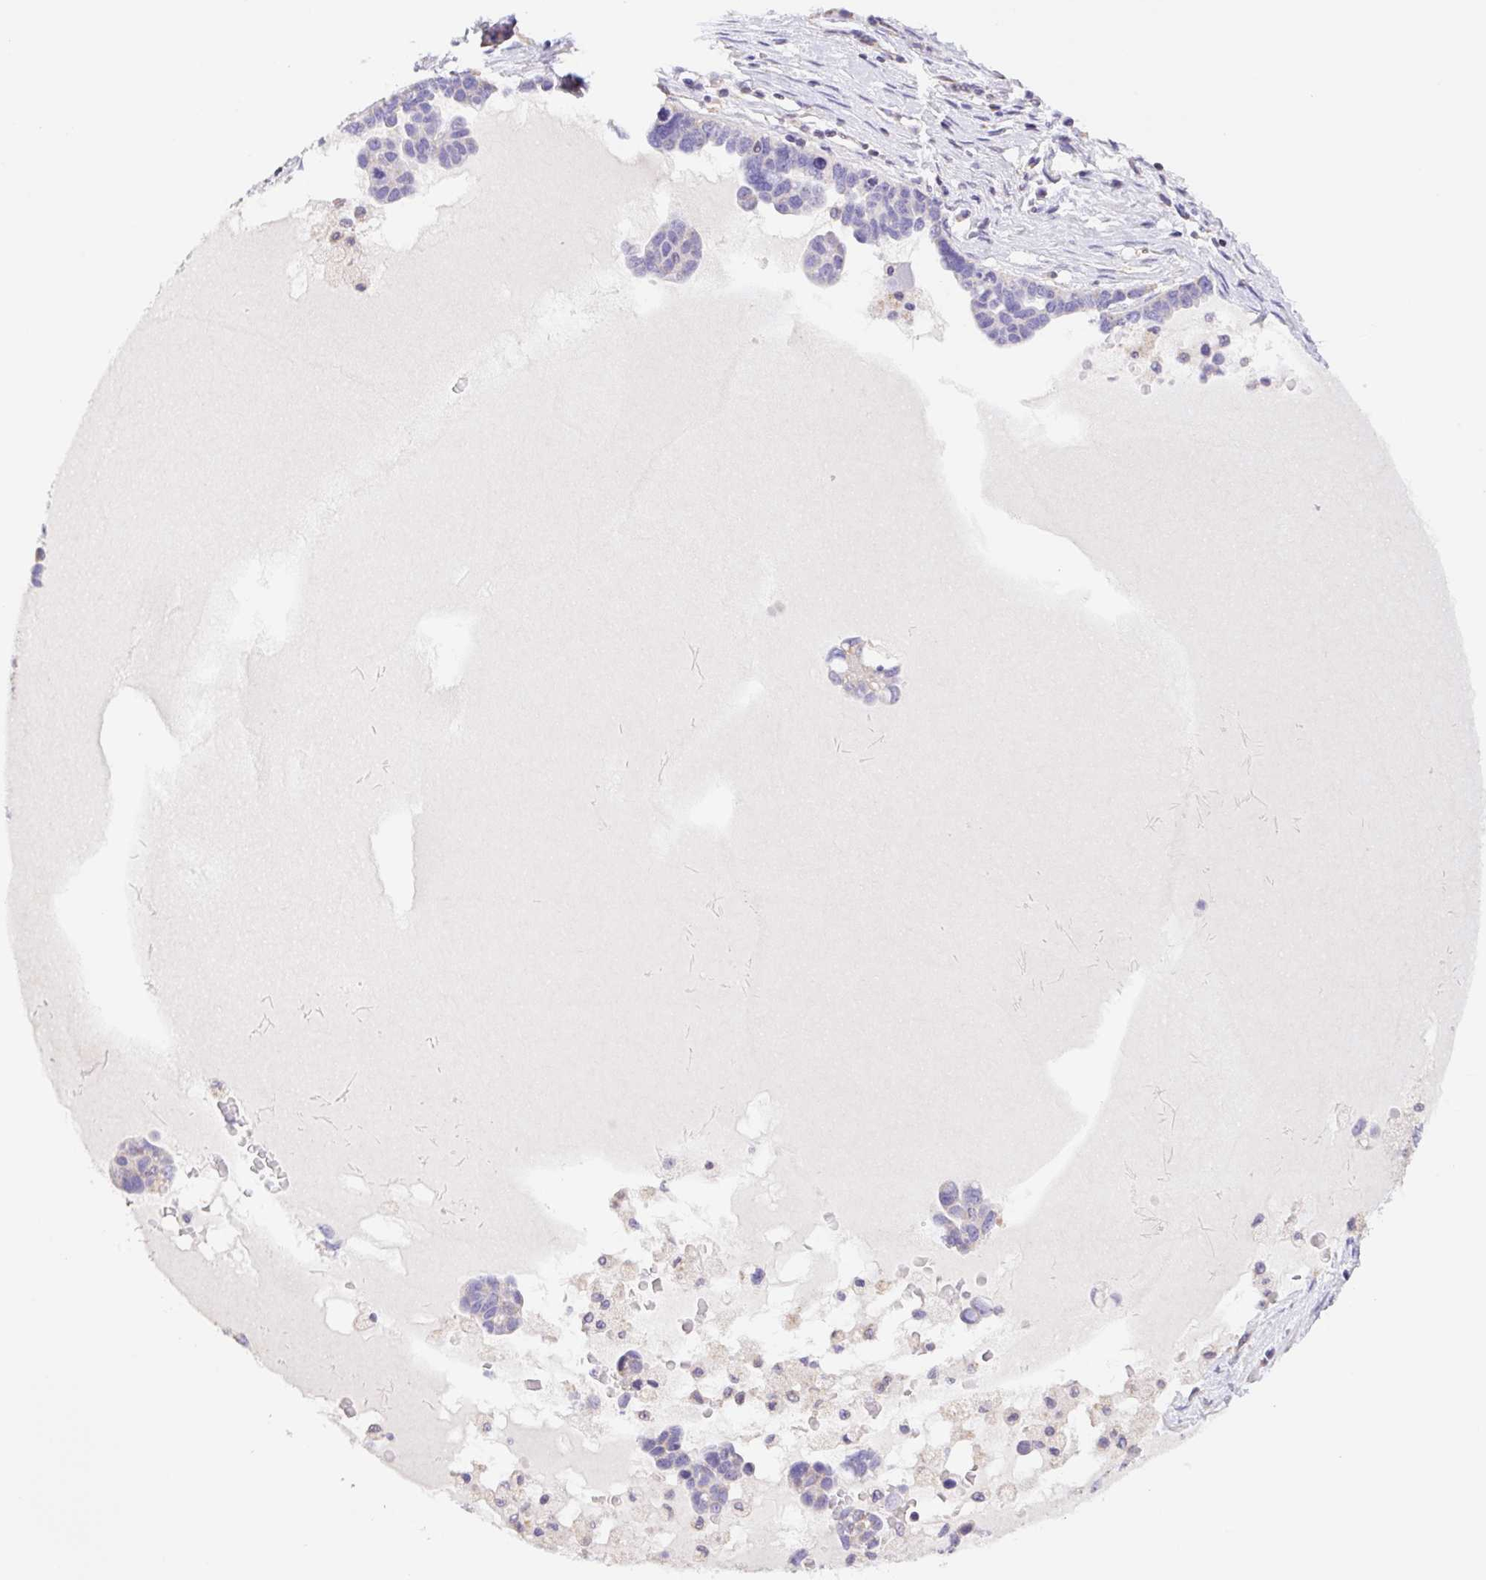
{"staining": {"intensity": "negative", "quantity": "none", "location": "none"}, "tissue": "ovarian cancer", "cell_type": "Tumor cells", "image_type": "cancer", "snomed": [{"axis": "morphology", "description": "Cystadenocarcinoma, serous, NOS"}, {"axis": "topography", "description": "Ovary"}], "caption": "High magnification brightfield microscopy of ovarian cancer (serous cystadenocarcinoma) stained with DAB (brown) and counterstained with hematoxylin (blue): tumor cells show no significant expression.", "gene": "FKBP6", "patient": {"sex": "female", "age": 54}}